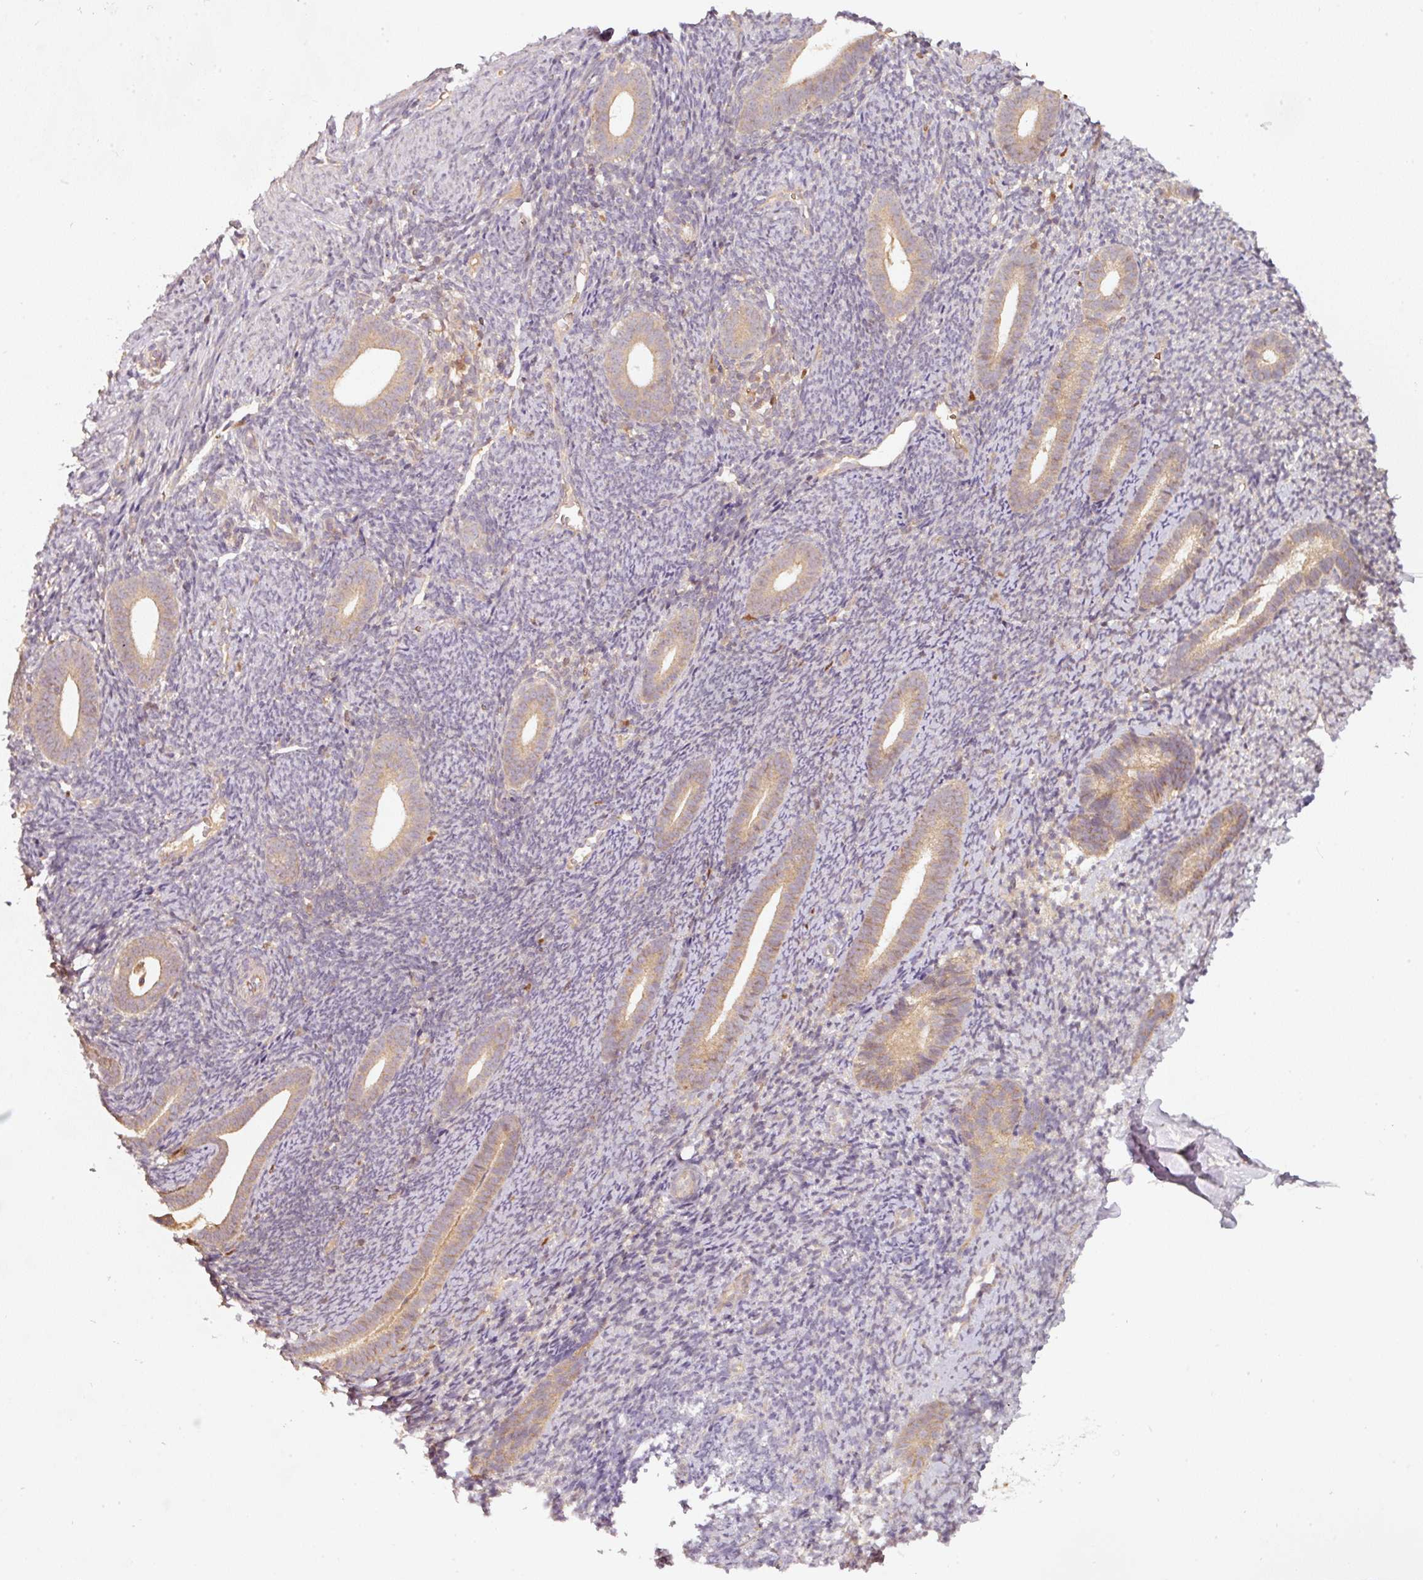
{"staining": {"intensity": "negative", "quantity": "none", "location": "none"}, "tissue": "endometrium", "cell_type": "Cells in endometrial stroma", "image_type": "normal", "snomed": [{"axis": "morphology", "description": "Normal tissue, NOS"}, {"axis": "topography", "description": "Endometrium"}], "caption": "Image shows no significant protein staining in cells in endometrial stroma of normal endometrium. (DAB (3,3'-diaminobenzidine) IHC visualized using brightfield microscopy, high magnification).", "gene": "RRAS2", "patient": {"sex": "female", "age": 39}}